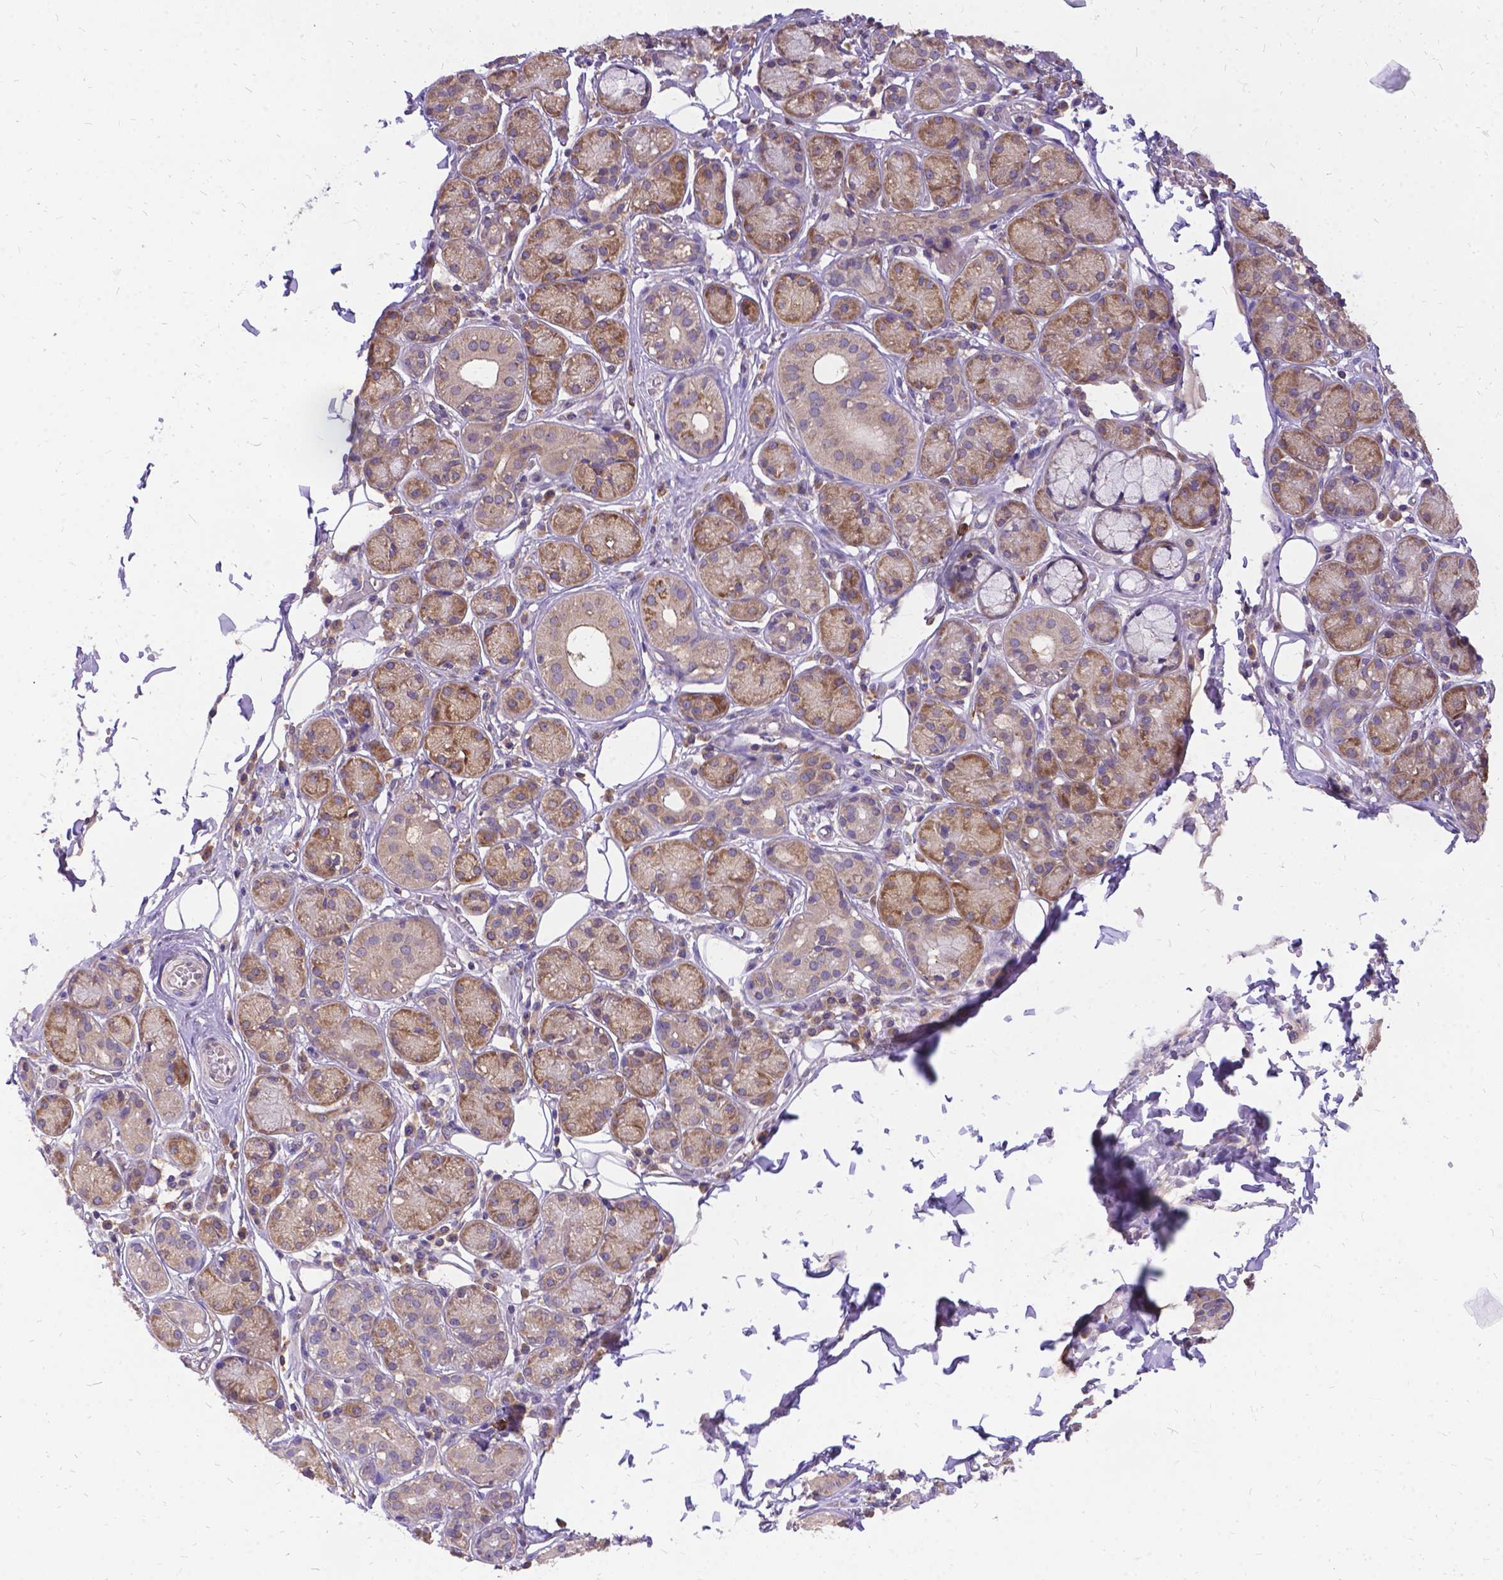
{"staining": {"intensity": "weak", "quantity": ">75%", "location": "cytoplasmic/membranous"}, "tissue": "salivary gland", "cell_type": "Glandular cells", "image_type": "normal", "snomed": [{"axis": "morphology", "description": "Normal tissue, NOS"}, {"axis": "topography", "description": "Salivary gland"}, {"axis": "topography", "description": "Peripheral nerve tissue"}], "caption": "The histopathology image exhibits immunohistochemical staining of benign salivary gland. There is weak cytoplasmic/membranous expression is appreciated in approximately >75% of glandular cells.", "gene": "DENND6A", "patient": {"sex": "male", "age": 71}}